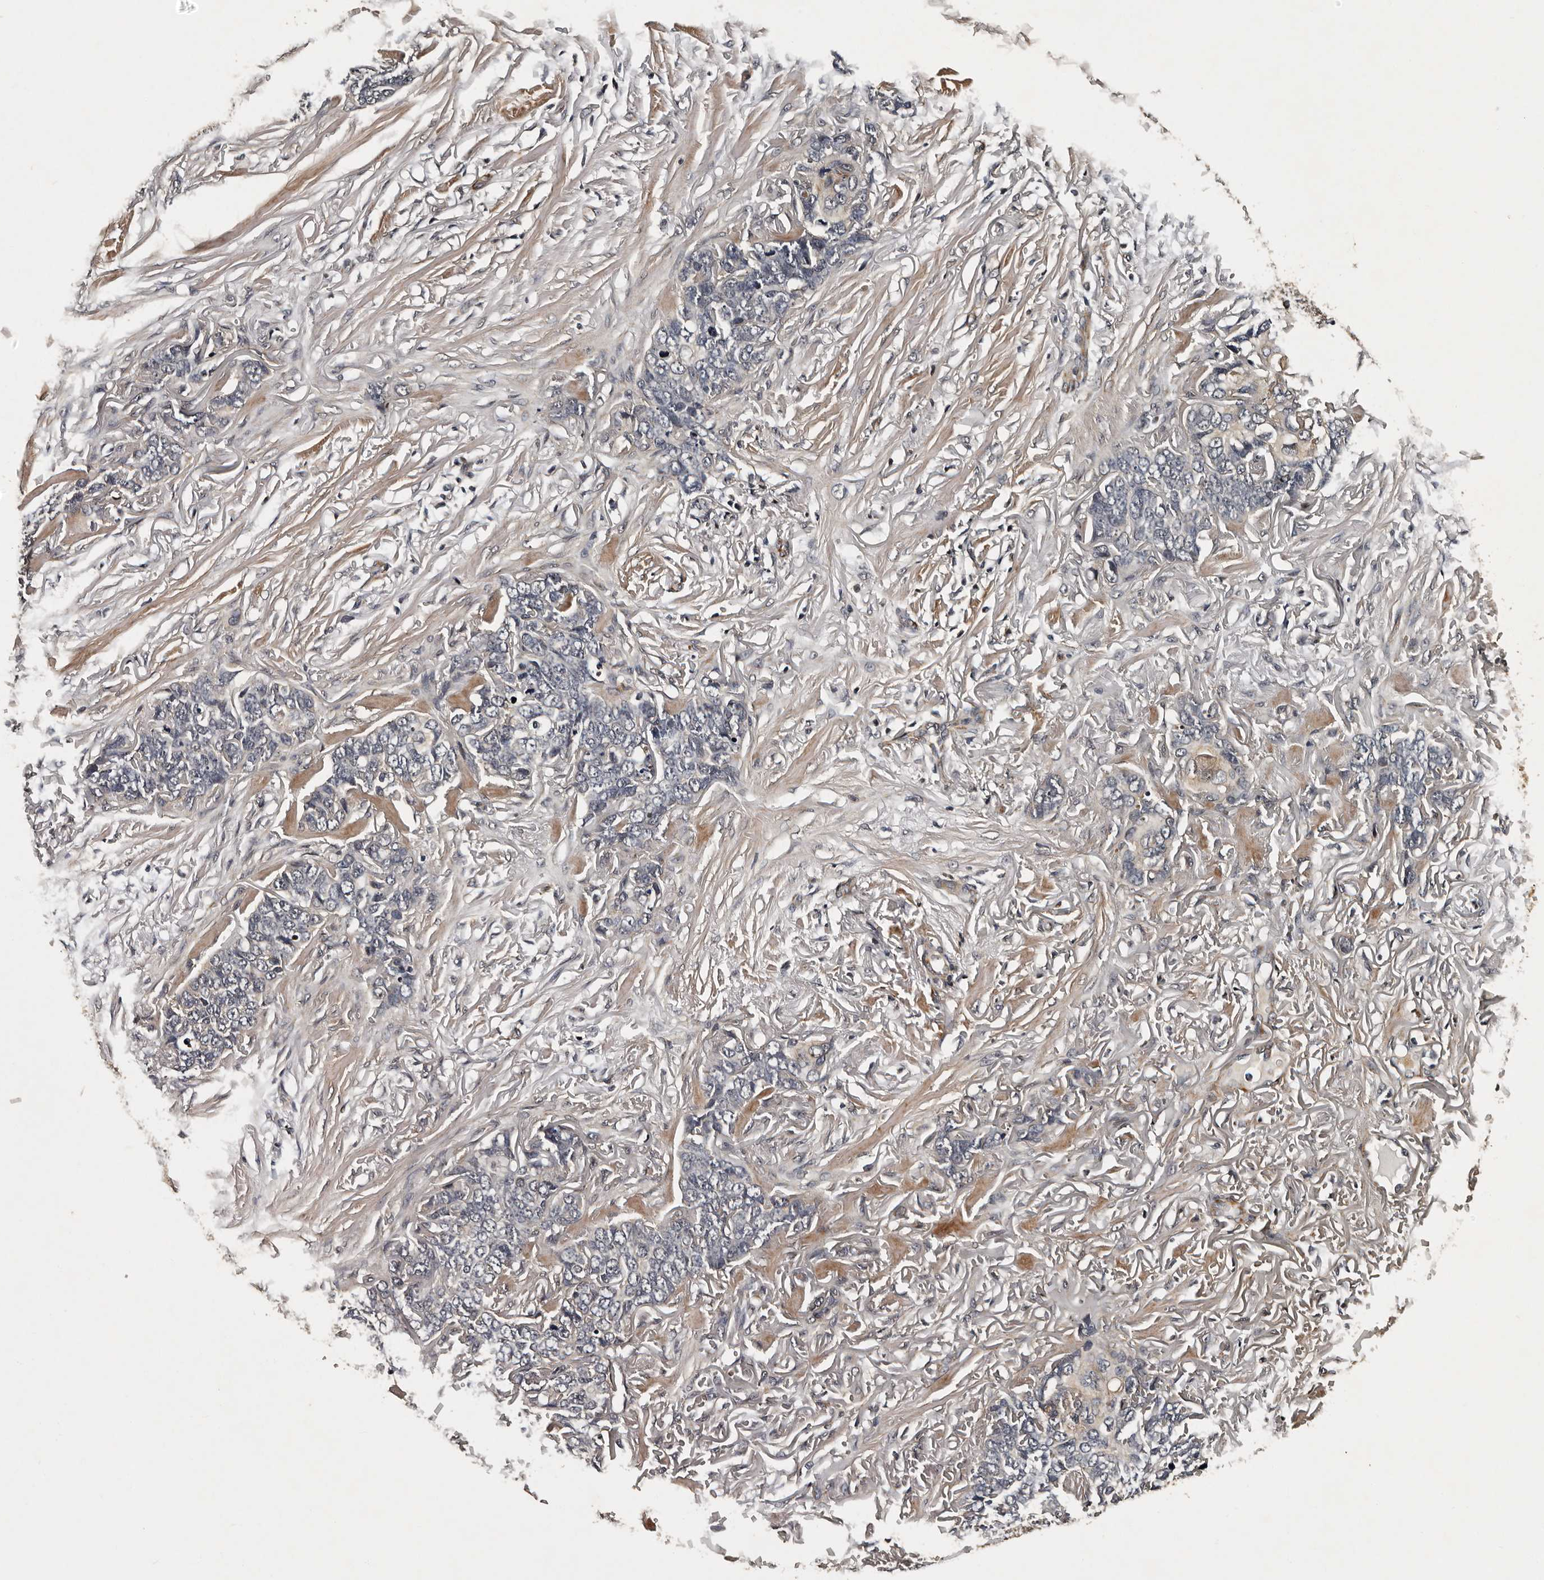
{"staining": {"intensity": "negative", "quantity": "none", "location": "none"}, "tissue": "skin cancer", "cell_type": "Tumor cells", "image_type": "cancer", "snomed": [{"axis": "morphology", "description": "Normal tissue, NOS"}, {"axis": "morphology", "description": "Basal cell carcinoma"}, {"axis": "topography", "description": "Skin"}], "caption": "Immunohistochemistry (IHC) photomicrograph of human skin cancer stained for a protein (brown), which shows no staining in tumor cells.", "gene": "CPNE3", "patient": {"sex": "male", "age": 77}}